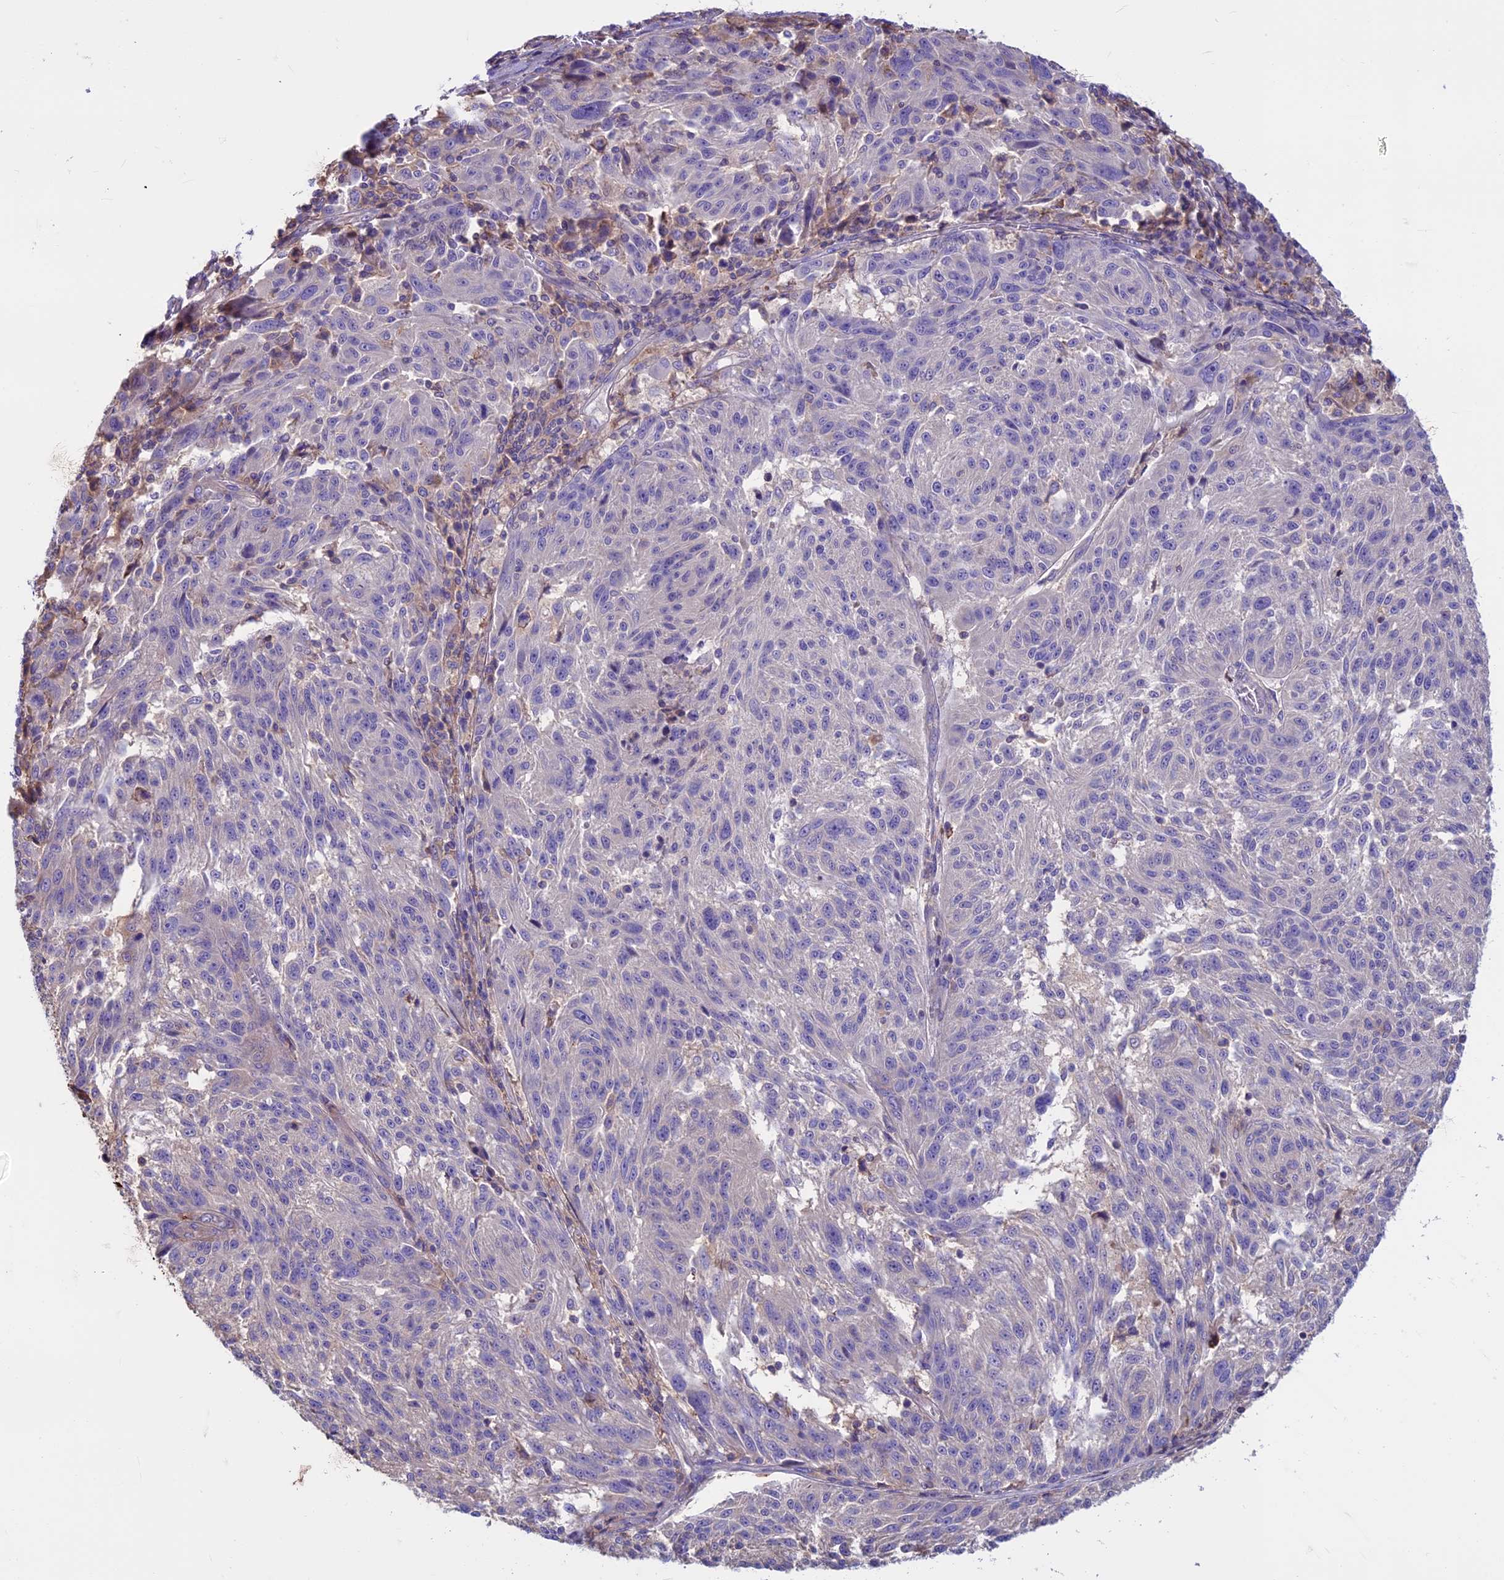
{"staining": {"intensity": "negative", "quantity": "none", "location": "none"}, "tissue": "melanoma", "cell_type": "Tumor cells", "image_type": "cancer", "snomed": [{"axis": "morphology", "description": "Malignant melanoma, NOS"}, {"axis": "topography", "description": "Skin"}], "caption": "Tumor cells show no significant staining in malignant melanoma.", "gene": "CDAN1", "patient": {"sex": "male", "age": 53}}